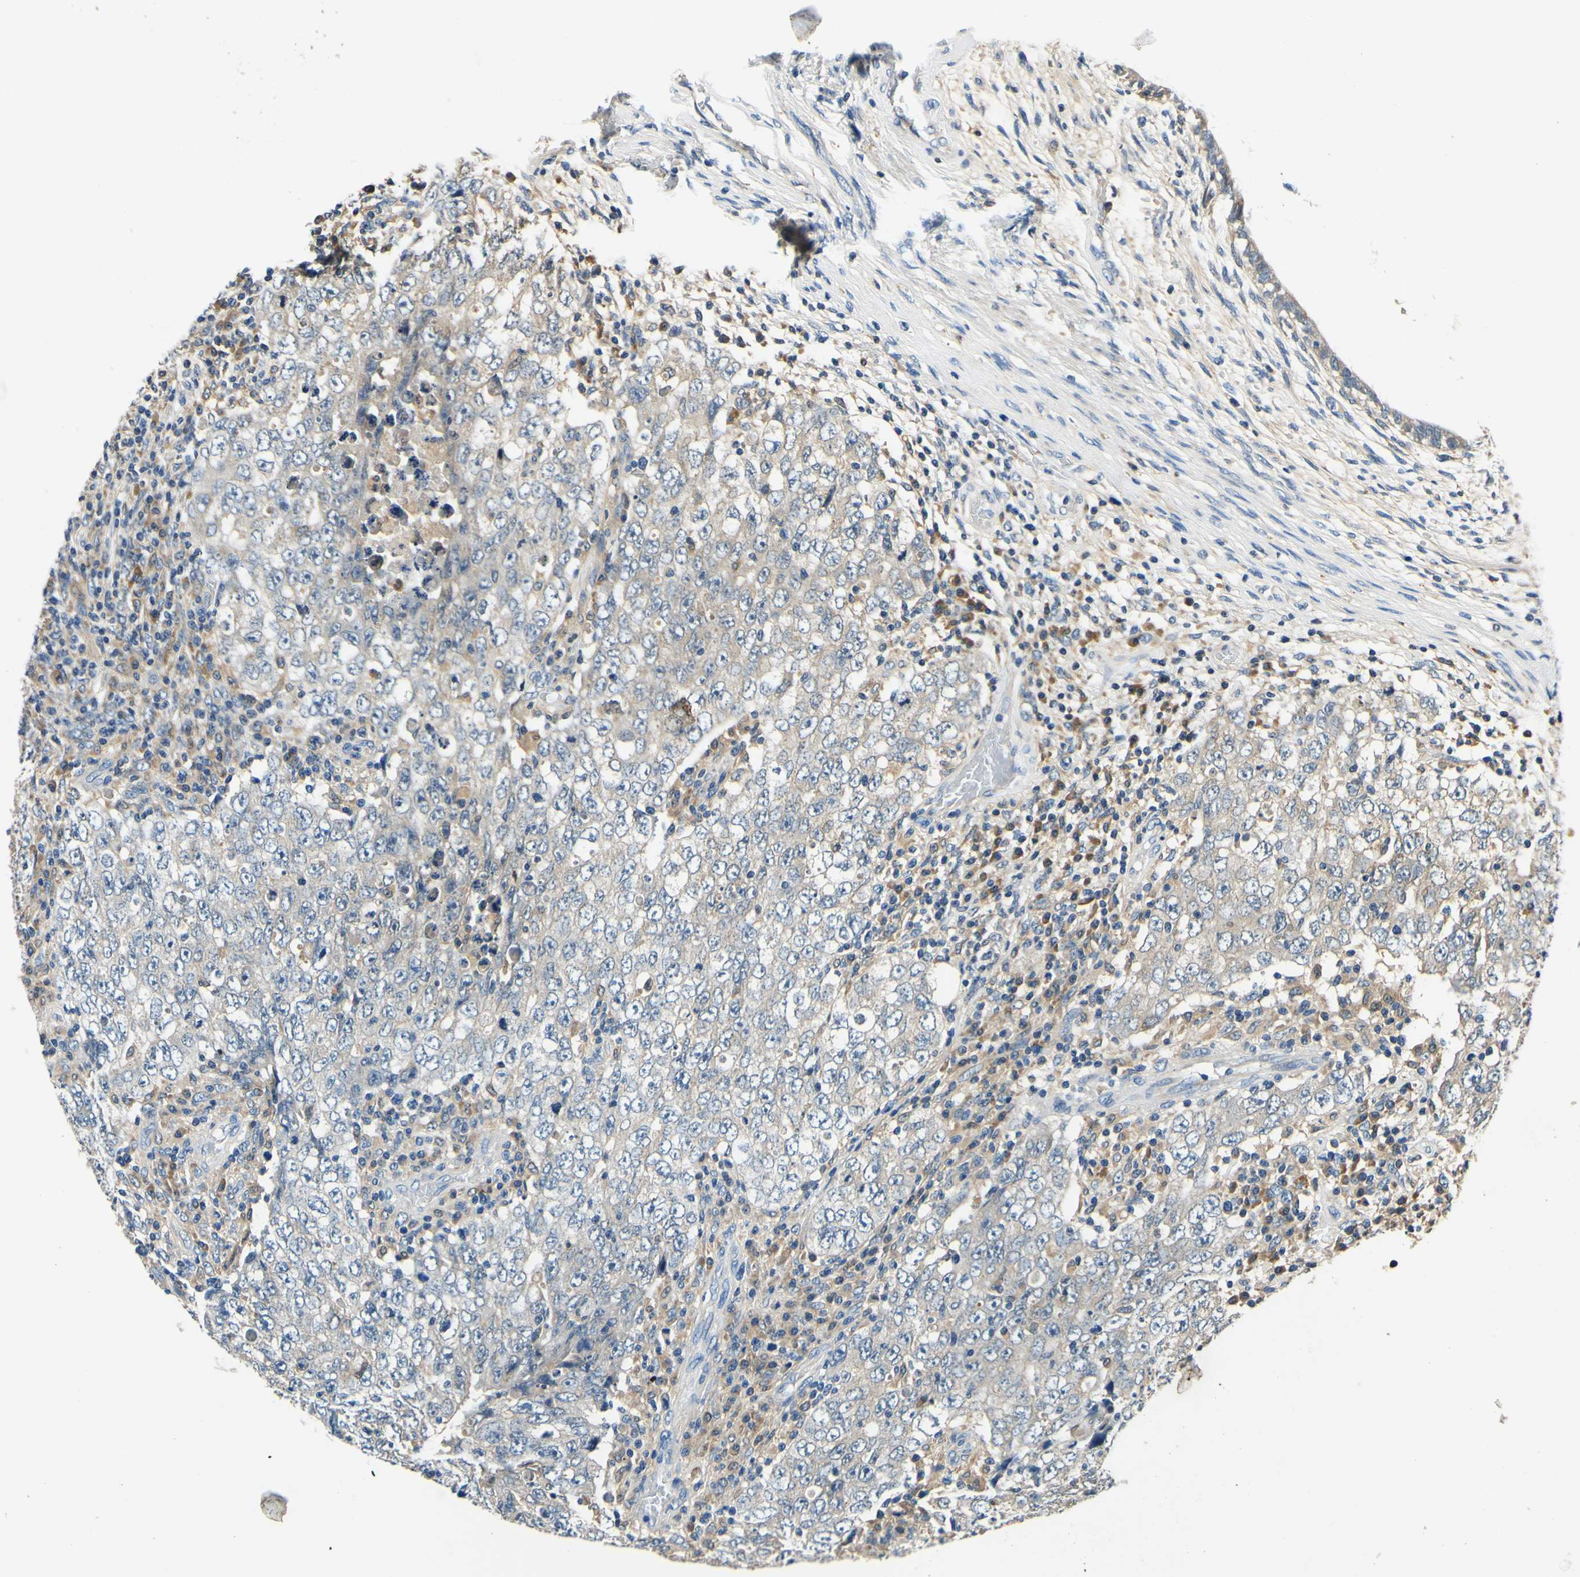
{"staining": {"intensity": "weak", "quantity": "<25%", "location": "cytoplasmic/membranous"}, "tissue": "testis cancer", "cell_type": "Tumor cells", "image_type": "cancer", "snomed": [{"axis": "morphology", "description": "Carcinoma, Embryonal, NOS"}, {"axis": "topography", "description": "Testis"}], "caption": "An immunohistochemistry (IHC) histopathology image of testis cancer (embryonal carcinoma) is shown. There is no staining in tumor cells of testis cancer (embryonal carcinoma).", "gene": "PLA2G4A", "patient": {"sex": "male", "age": 26}}